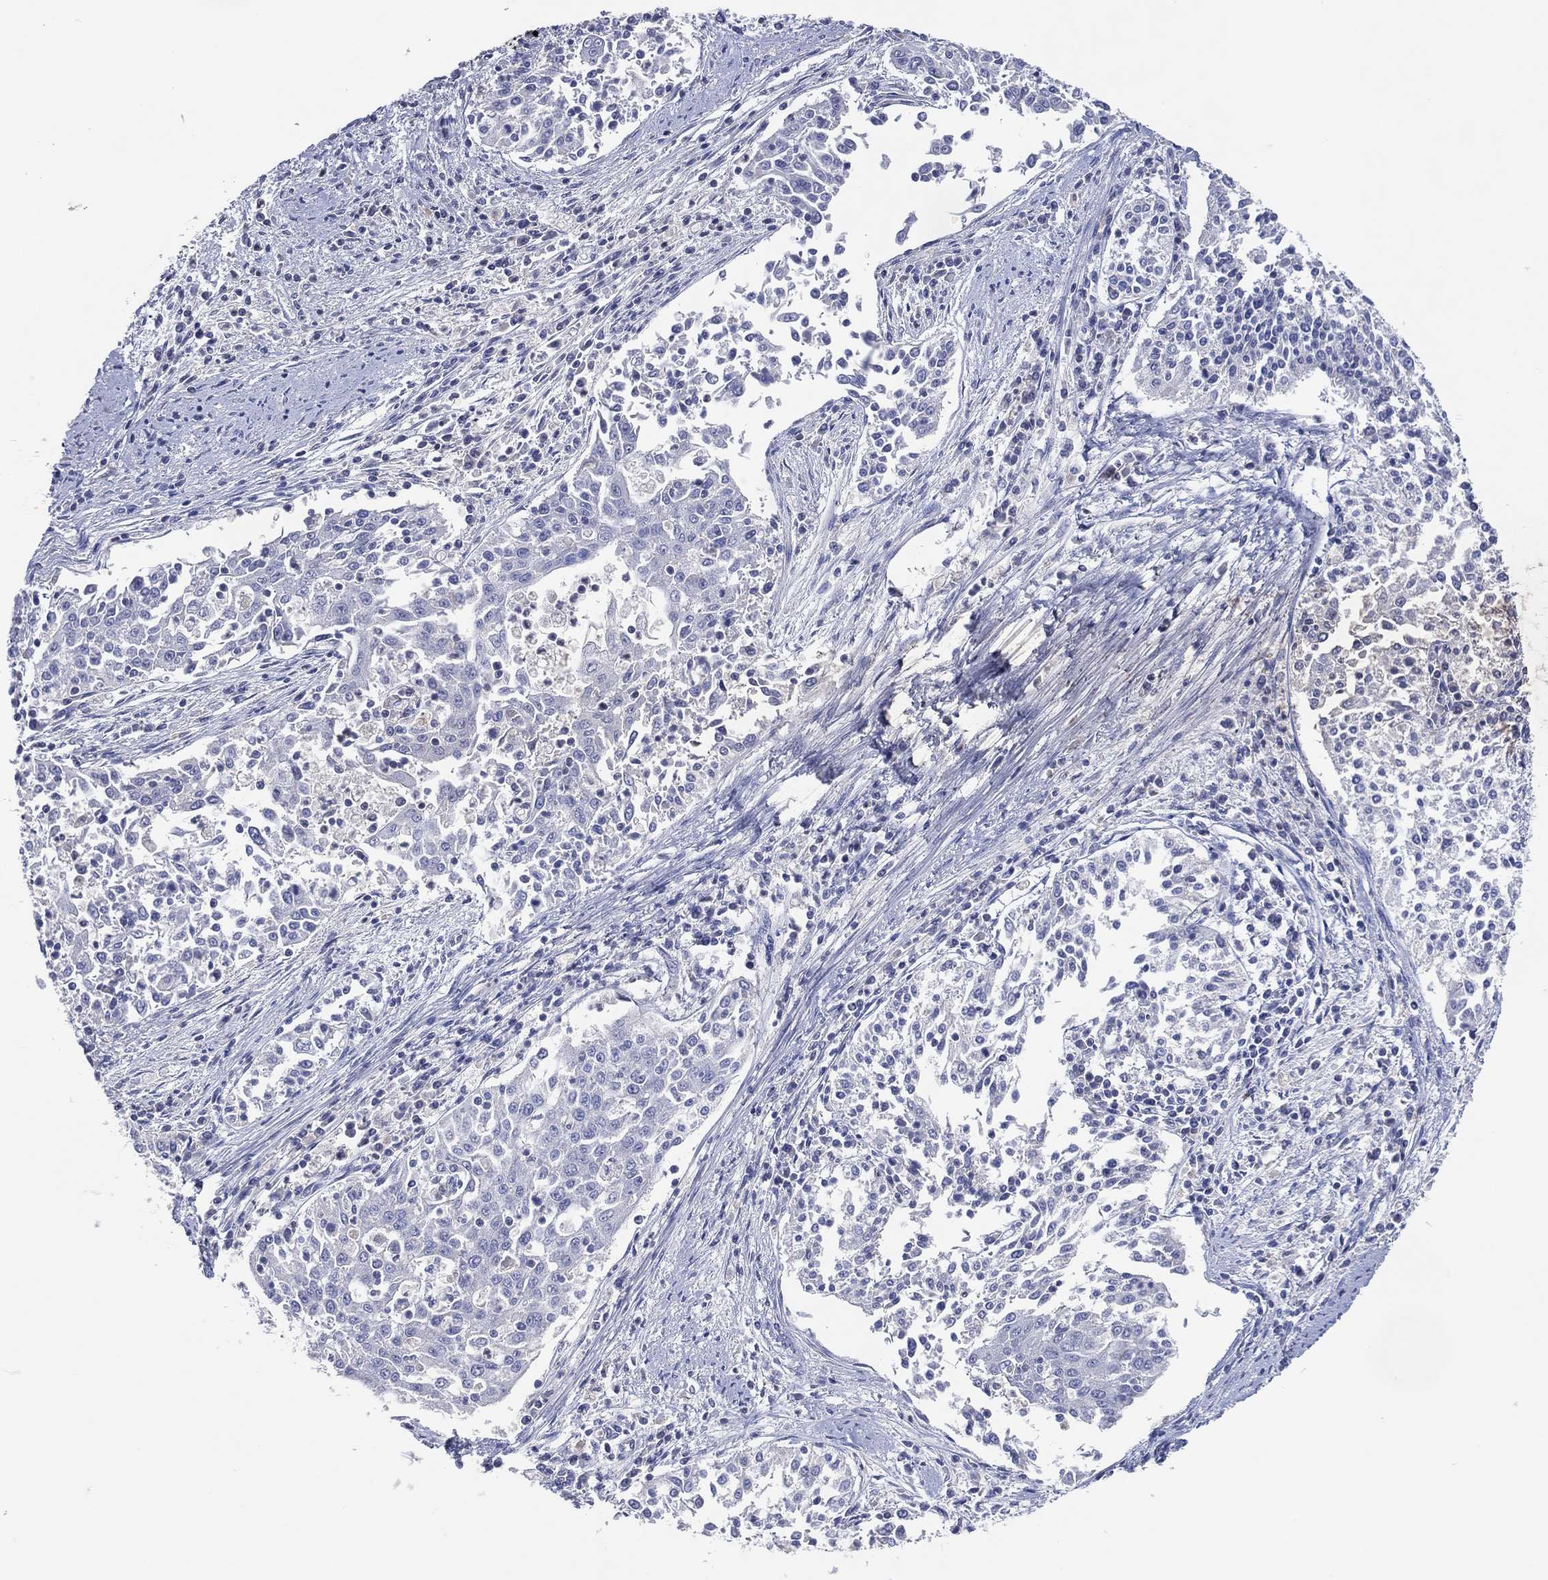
{"staining": {"intensity": "negative", "quantity": "none", "location": "none"}, "tissue": "cervical cancer", "cell_type": "Tumor cells", "image_type": "cancer", "snomed": [{"axis": "morphology", "description": "Squamous cell carcinoma, NOS"}, {"axis": "topography", "description": "Cervix"}], "caption": "This is a histopathology image of IHC staining of cervical cancer, which shows no staining in tumor cells. (Immunohistochemistry (ihc), brightfield microscopy, high magnification).", "gene": "DNAH7", "patient": {"sex": "female", "age": 41}}